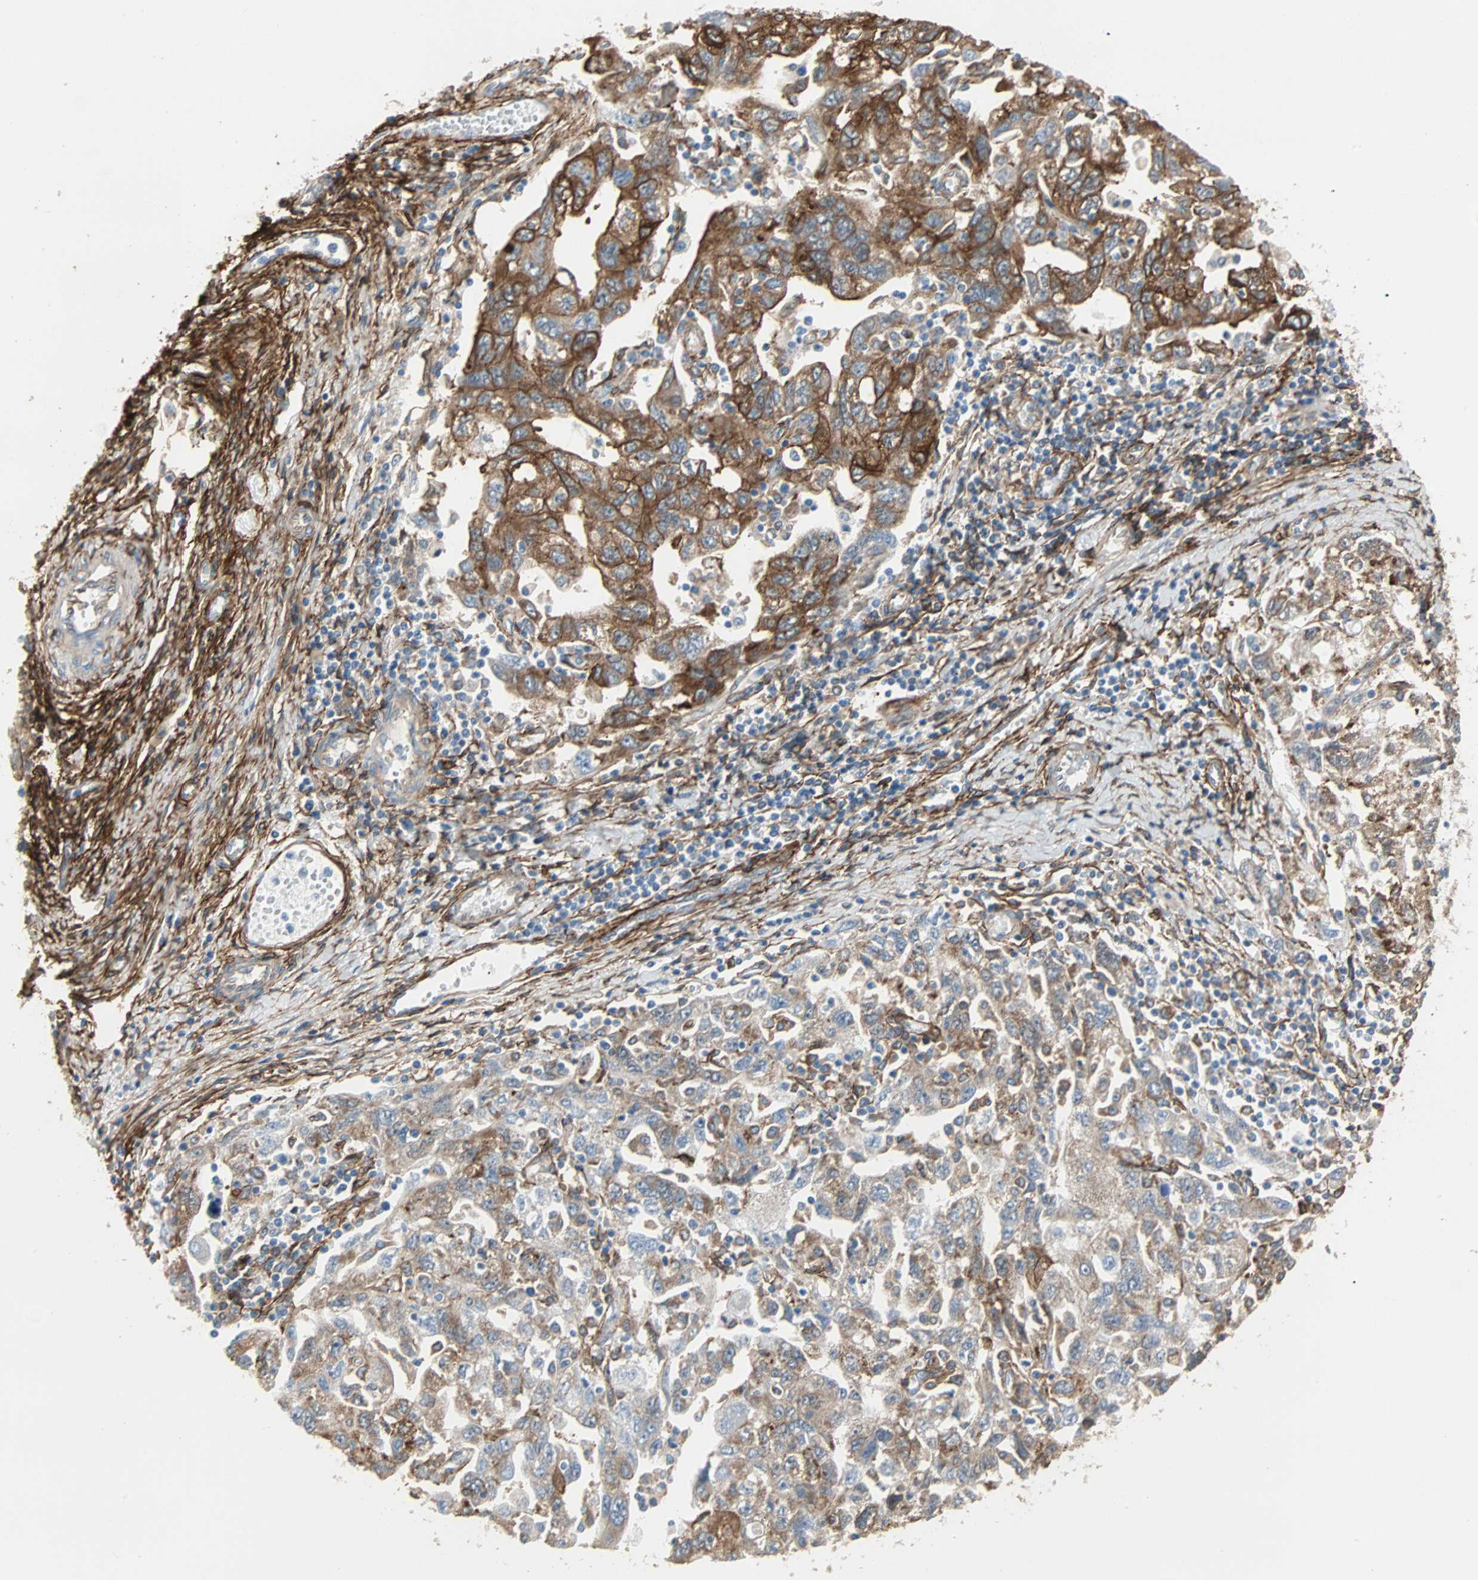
{"staining": {"intensity": "moderate", "quantity": ">75%", "location": "cytoplasmic/membranous"}, "tissue": "ovarian cancer", "cell_type": "Tumor cells", "image_type": "cancer", "snomed": [{"axis": "morphology", "description": "Carcinoma, NOS"}, {"axis": "morphology", "description": "Cystadenocarcinoma, serous, NOS"}, {"axis": "topography", "description": "Ovary"}], "caption": "Protein staining shows moderate cytoplasmic/membranous staining in approximately >75% of tumor cells in ovarian cancer. Immunohistochemistry stains the protein in brown and the nuclei are stained blue.", "gene": "EPB41L2", "patient": {"sex": "female", "age": 69}}